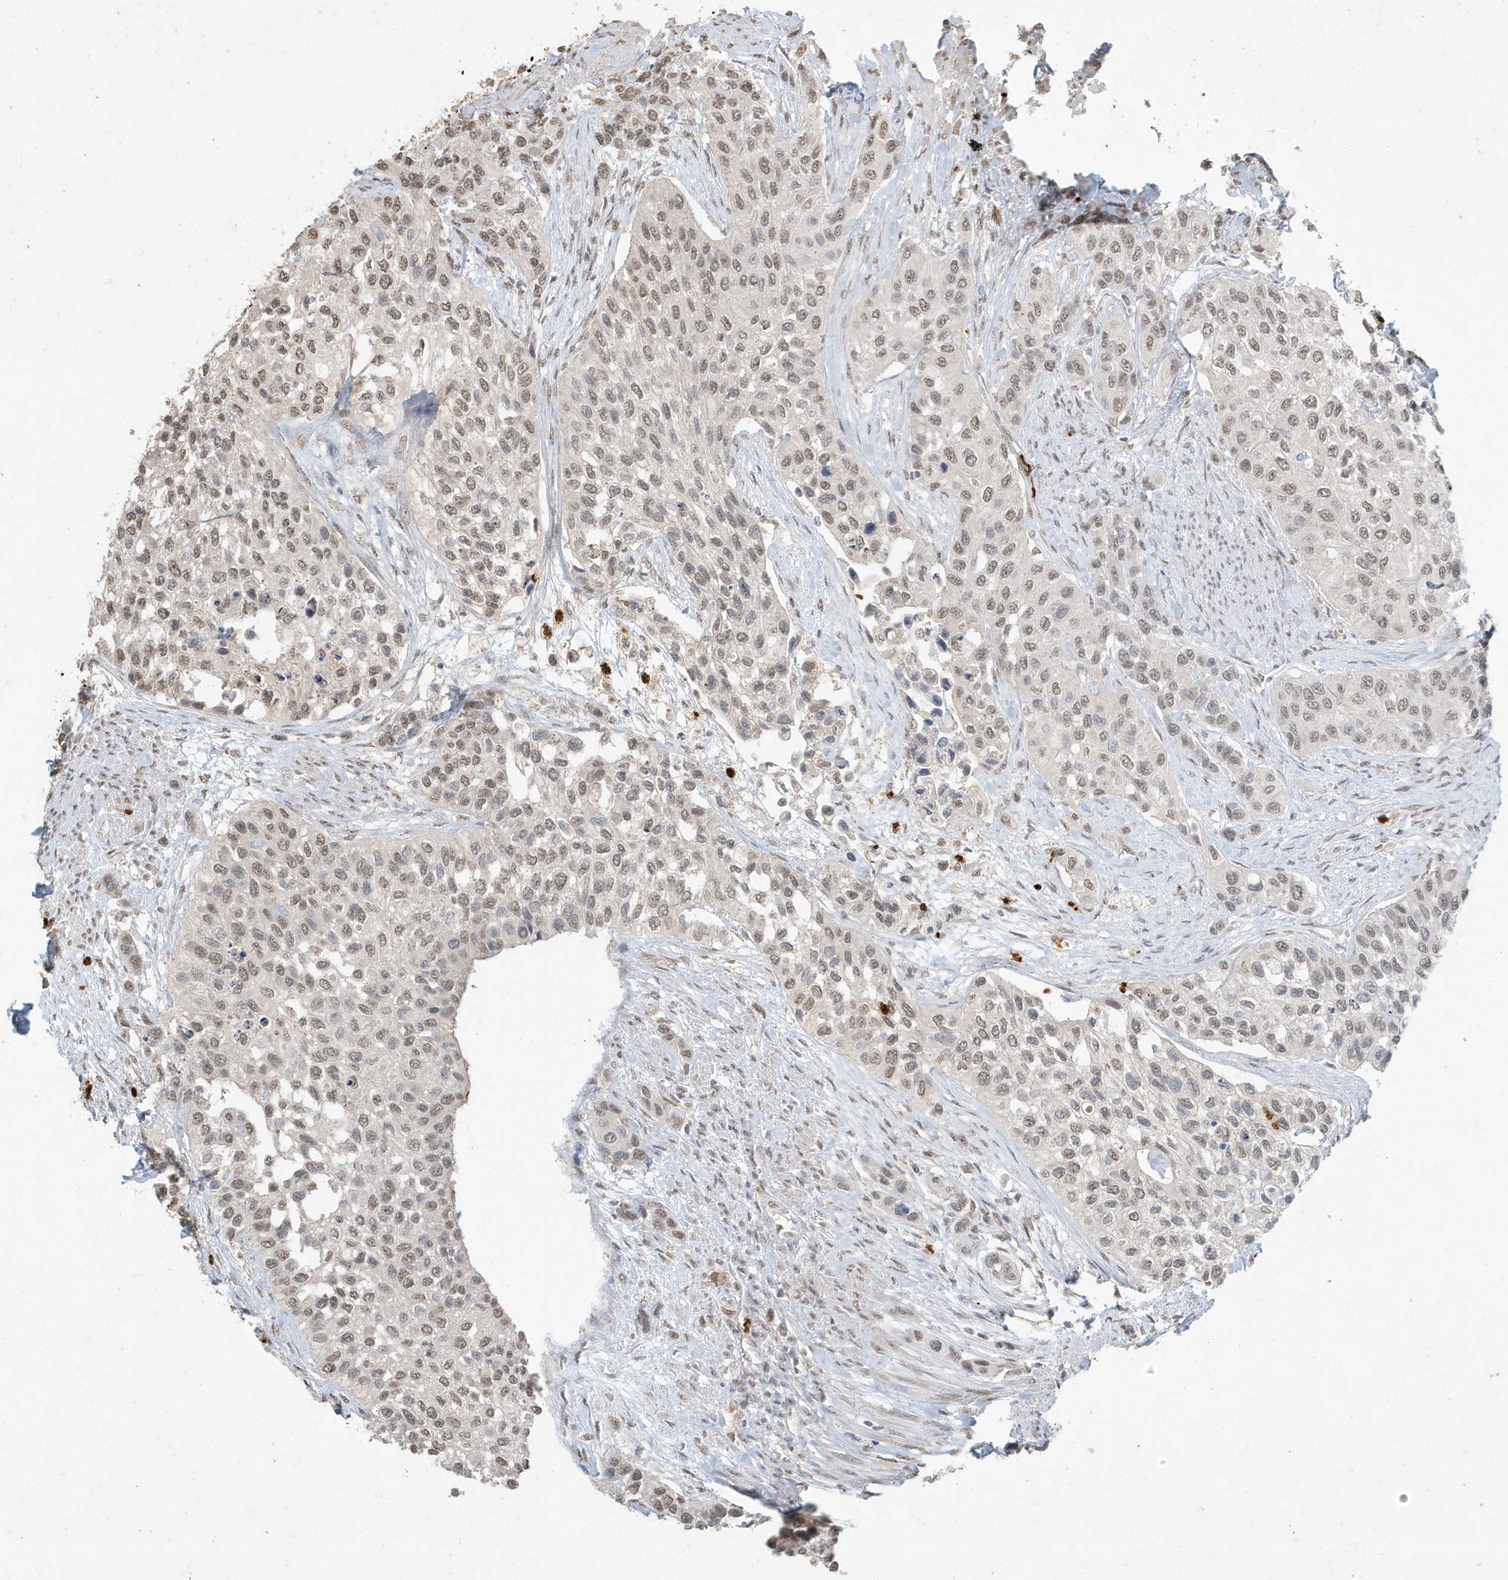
{"staining": {"intensity": "moderate", "quantity": ">75%", "location": "nuclear"}, "tissue": "urothelial cancer", "cell_type": "Tumor cells", "image_type": "cancer", "snomed": [{"axis": "morphology", "description": "Normal tissue, NOS"}, {"axis": "morphology", "description": "Urothelial carcinoma, High grade"}, {"axis": "topography", "description": "Vascular tissue"}, {"axis": "topography", "description": "Urinary bladder"}], "caption": "Immunohistochemistry (DAB (3,3'-diaminobenzidine)) staining of human urothelial cancer shows moderate nuclear protein expression in about >75% of tumor cells. (DAB = brown stain, brightfield microscopy at high magnification).", "gene": "DEFA1", "patient": {"sex": "female", "age": 56}}